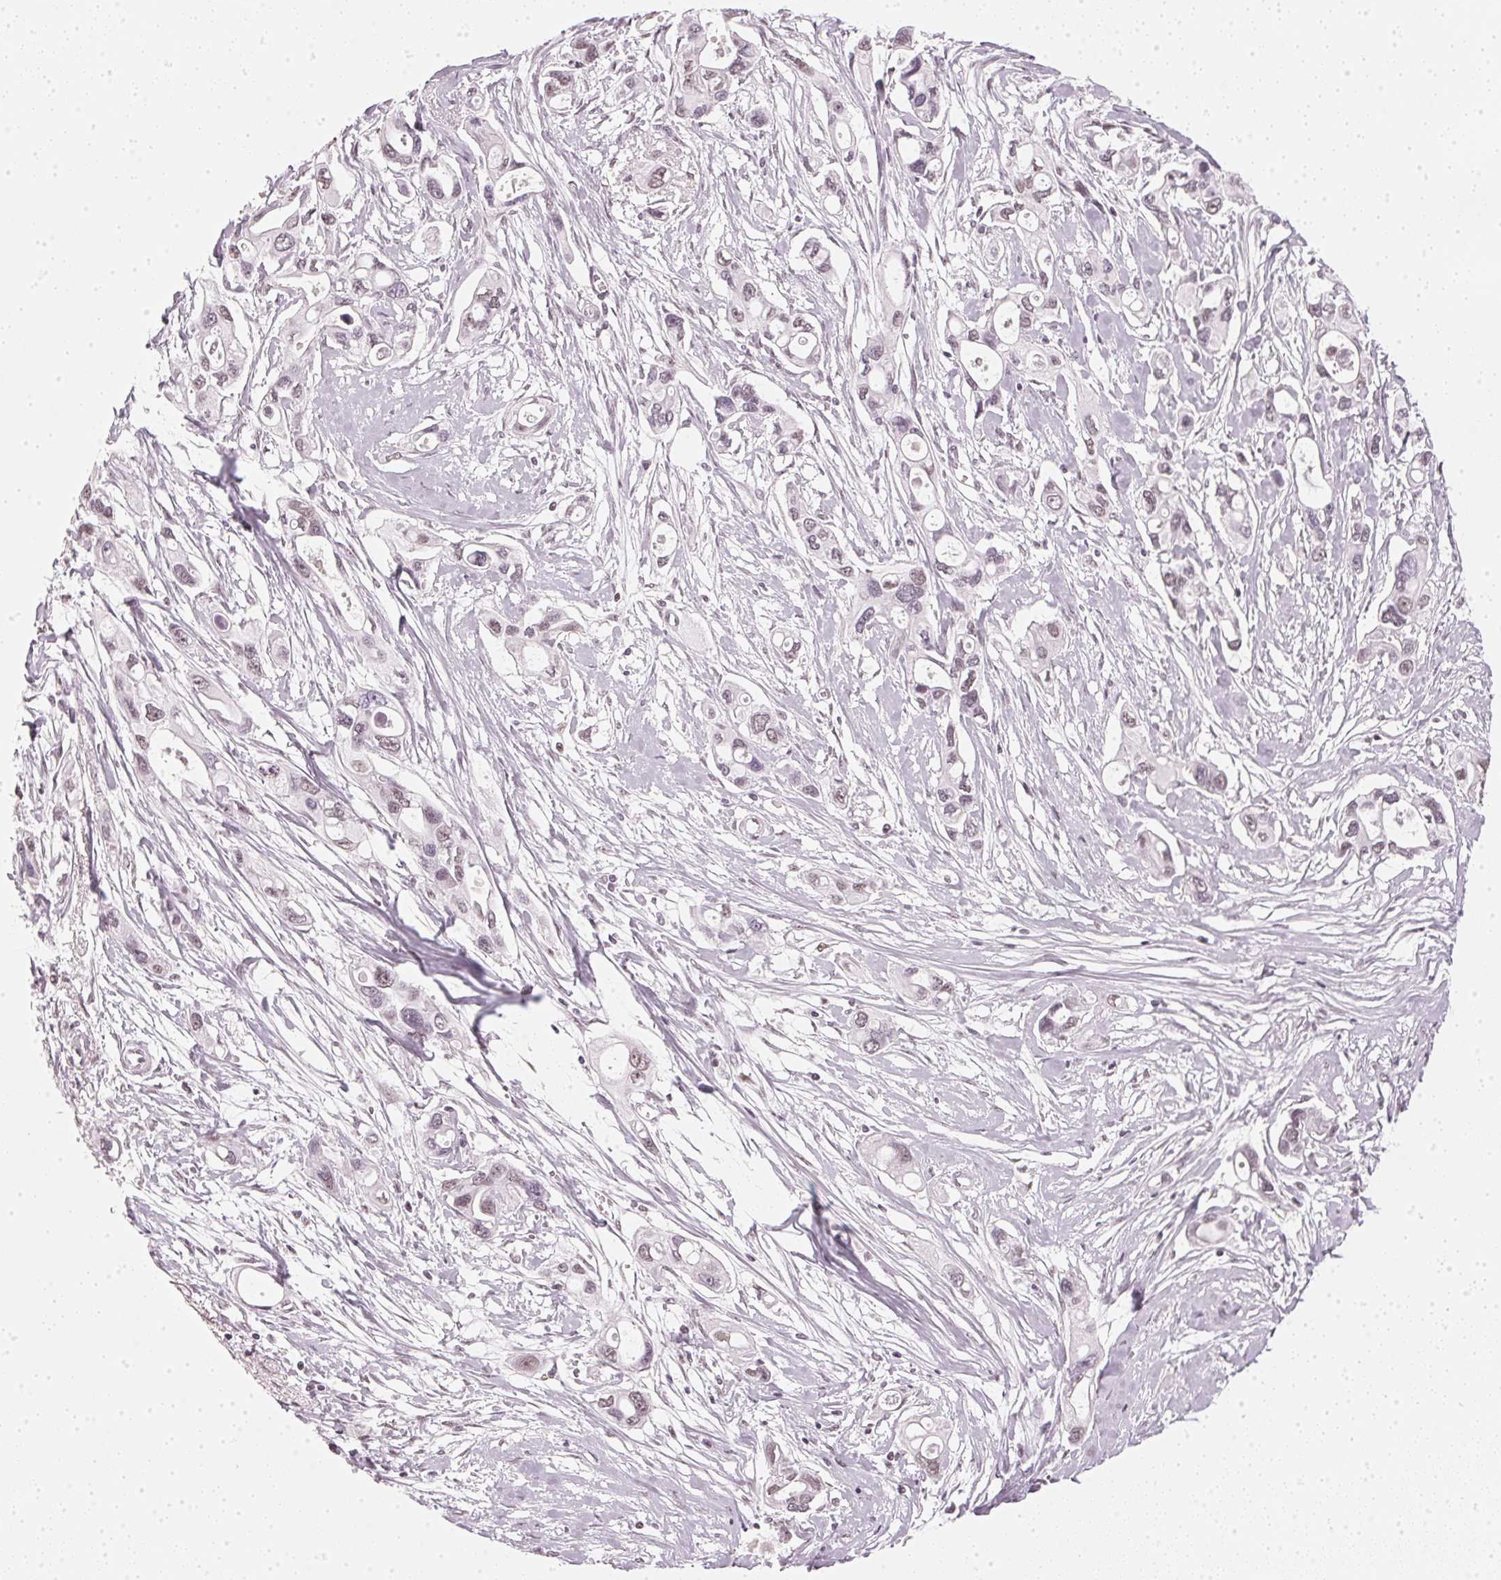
{"staining": {"intensity": "weak", "quantity": "<25%", "location": "nuclear"}, "tissue": "pancreatic cancer", "cell_type": "Tumor cells", "image_type": "cancer", "snomed": [{"axis": "morphology", "description": "Adenocarcinoma, NOS"}, {"axis": "topography", "description": "Pancreas"}], "caption": "Pancreatic cancer stained for a protein using immunohistochemistry (IHC) reveals no staining tumor cells.", "gene": "DNAJC6", "patient": {"sex": "male", "age": 60}}